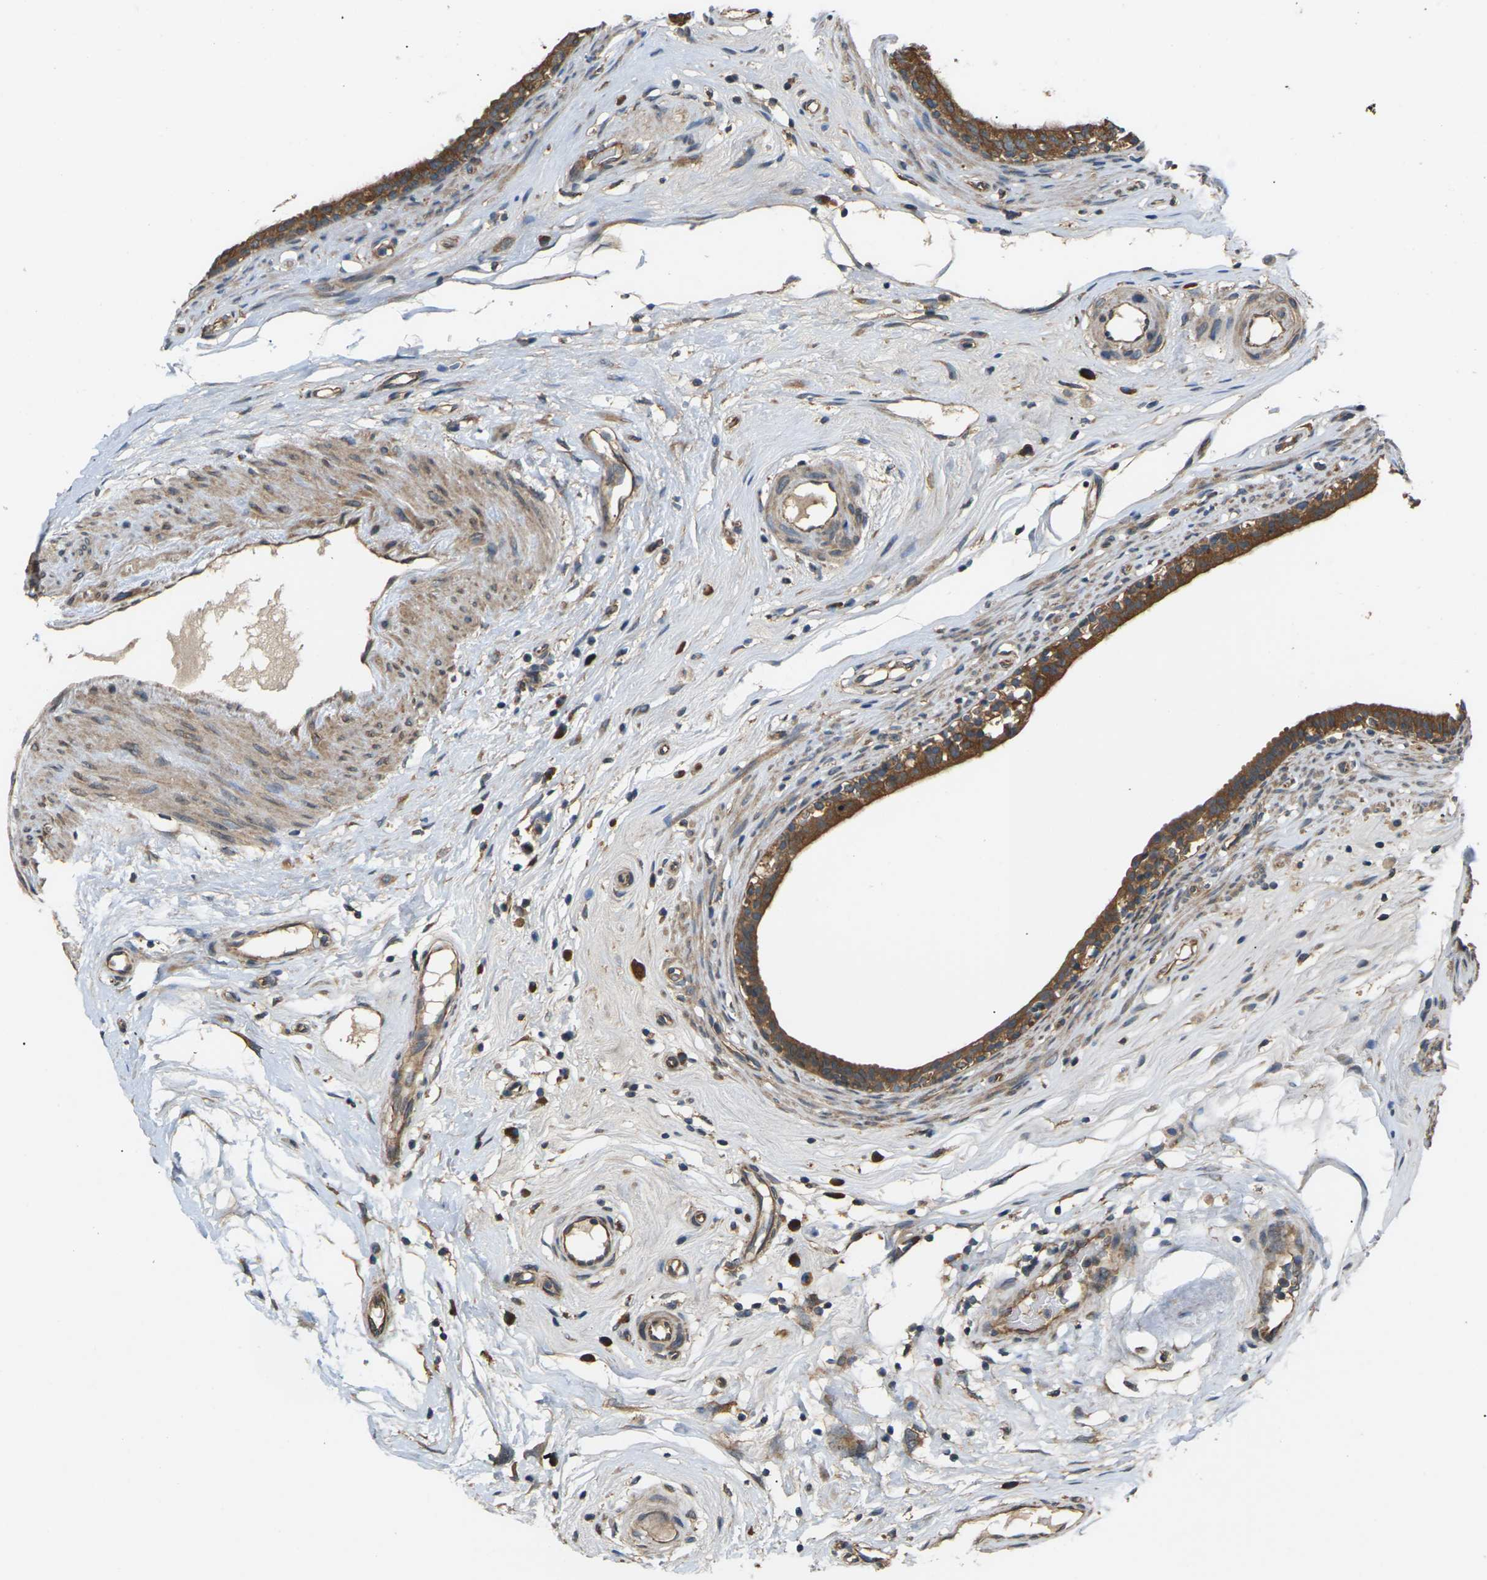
{"staining": {"intensity": "moderate", "quantity": ">75%", "location": "cytoplasmic/membranous"}, "tissue": "epididymis", "cell_type": "Glandular cells", "image_type": "normal", "snomed": [{"axis": "morphology", "description": "Normal tissue, NOS"}, {"axis": "morphology", "description": "Inflammation, NOS"}, {"axis": "topography", "description": "Epididymis"}], "caption": "Immunohistochemical staining of normal epididymis displays >75% levels of moderate cytoplasmic/membranous protein staining in about >75% of glandular cells. (IHC, brightfield microscopy, high magnification).", "gene": "NRAS", "patient": {"sex": "male", "age": 84}}